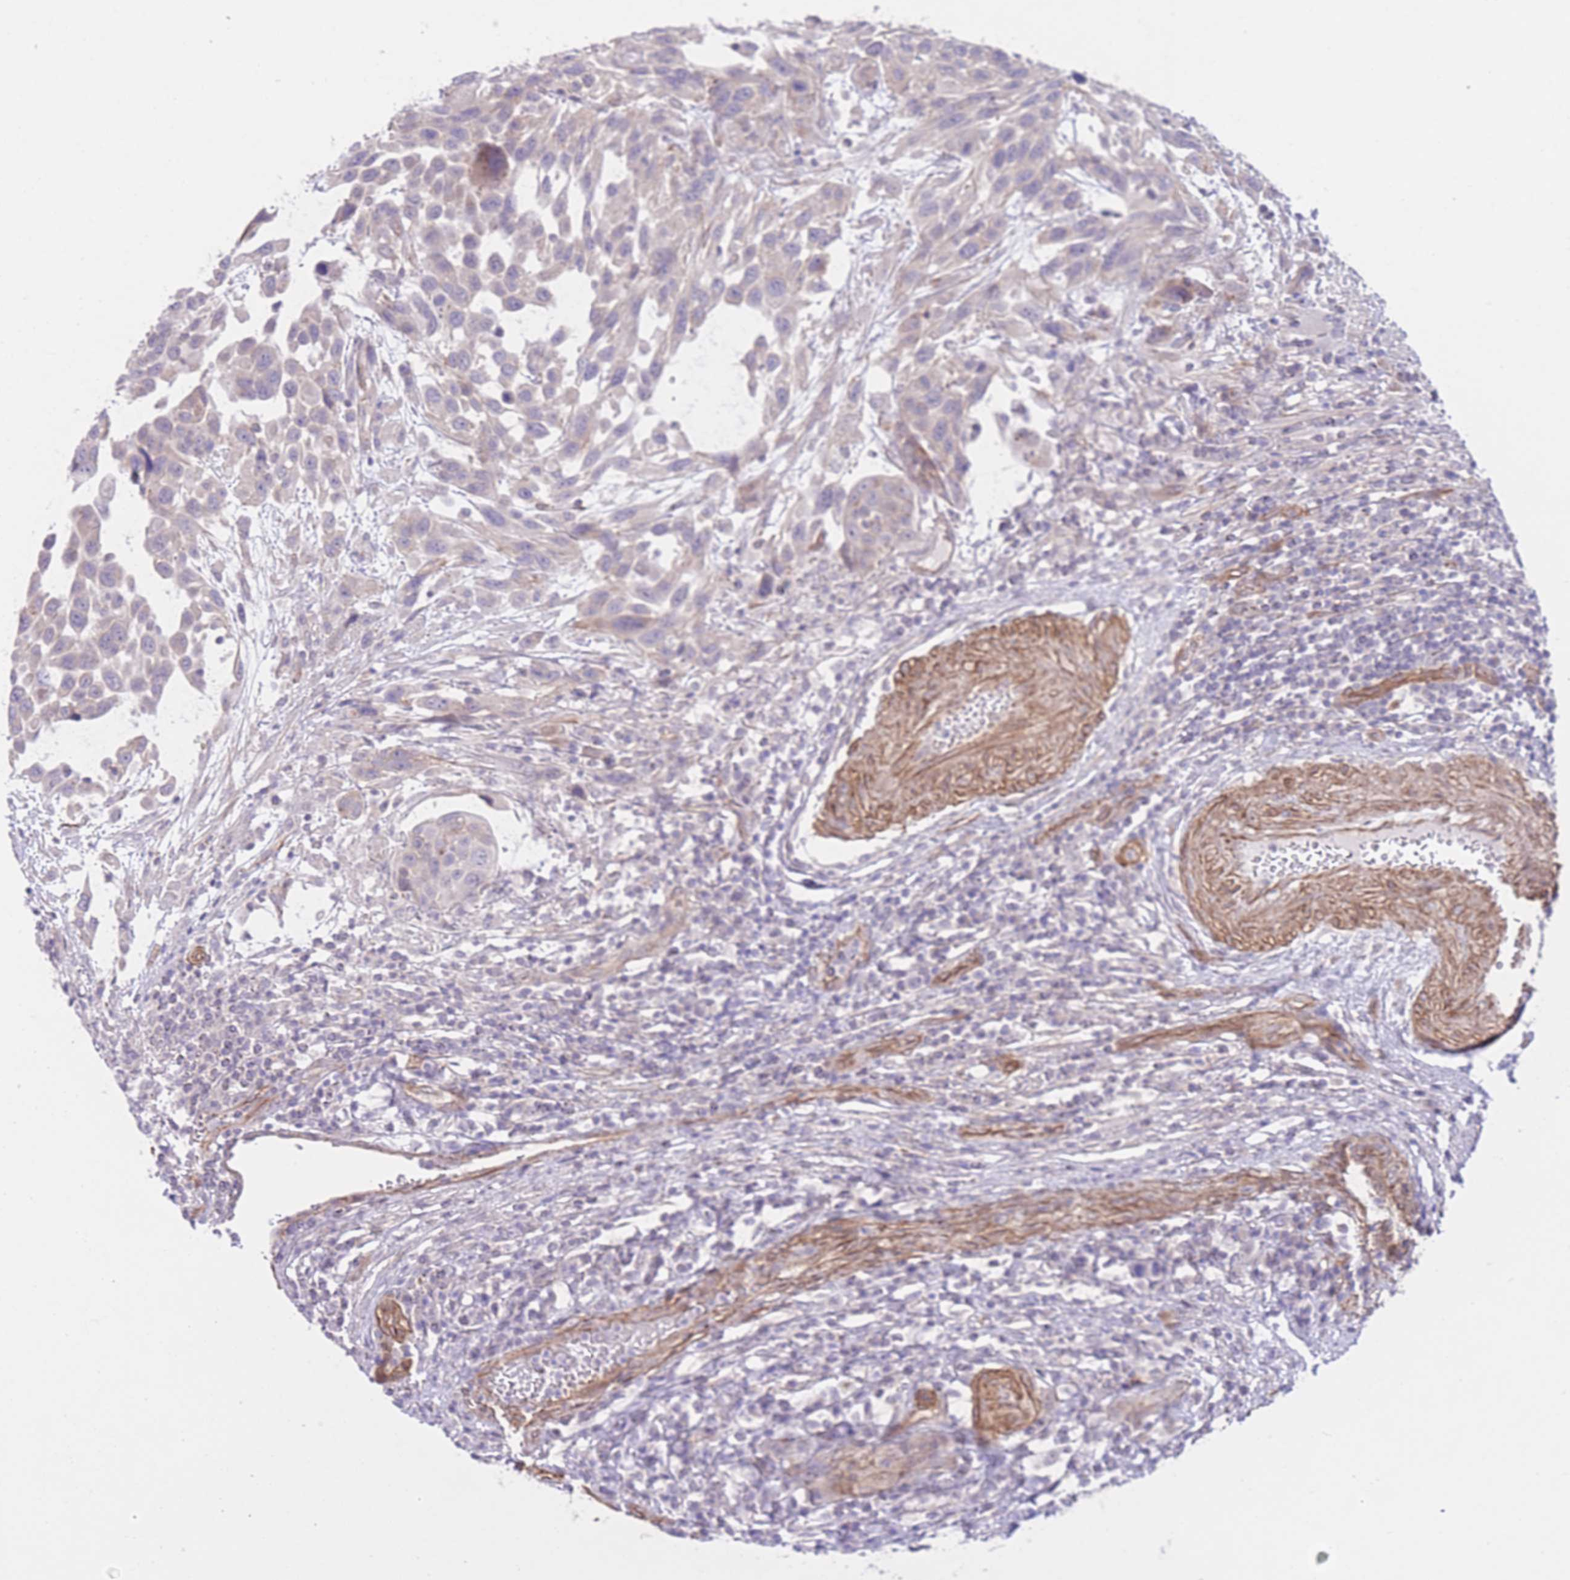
{"staining": {"intensity": "negative", "quantity": "none", "location": "none"}, "tissue": "urothelial cancer", "cell_type": "Tumor cells", "image_type": "cancer", "snomed": [{"axis": "morphology", "description": "Urothelial carcinoma, High grade"}, {"axis": "topography", "description": "Urinary bladder"}], "caption": "Tumor cells are negative for brown protein staining in urothelial cancer. (DAB (3,3'-diaminobenzidine) immunohistochemistry visualized using brightfield microscopy, high magnification).", "gene": "QTRT1", "patient": {"sex": "female", "age": 70}}